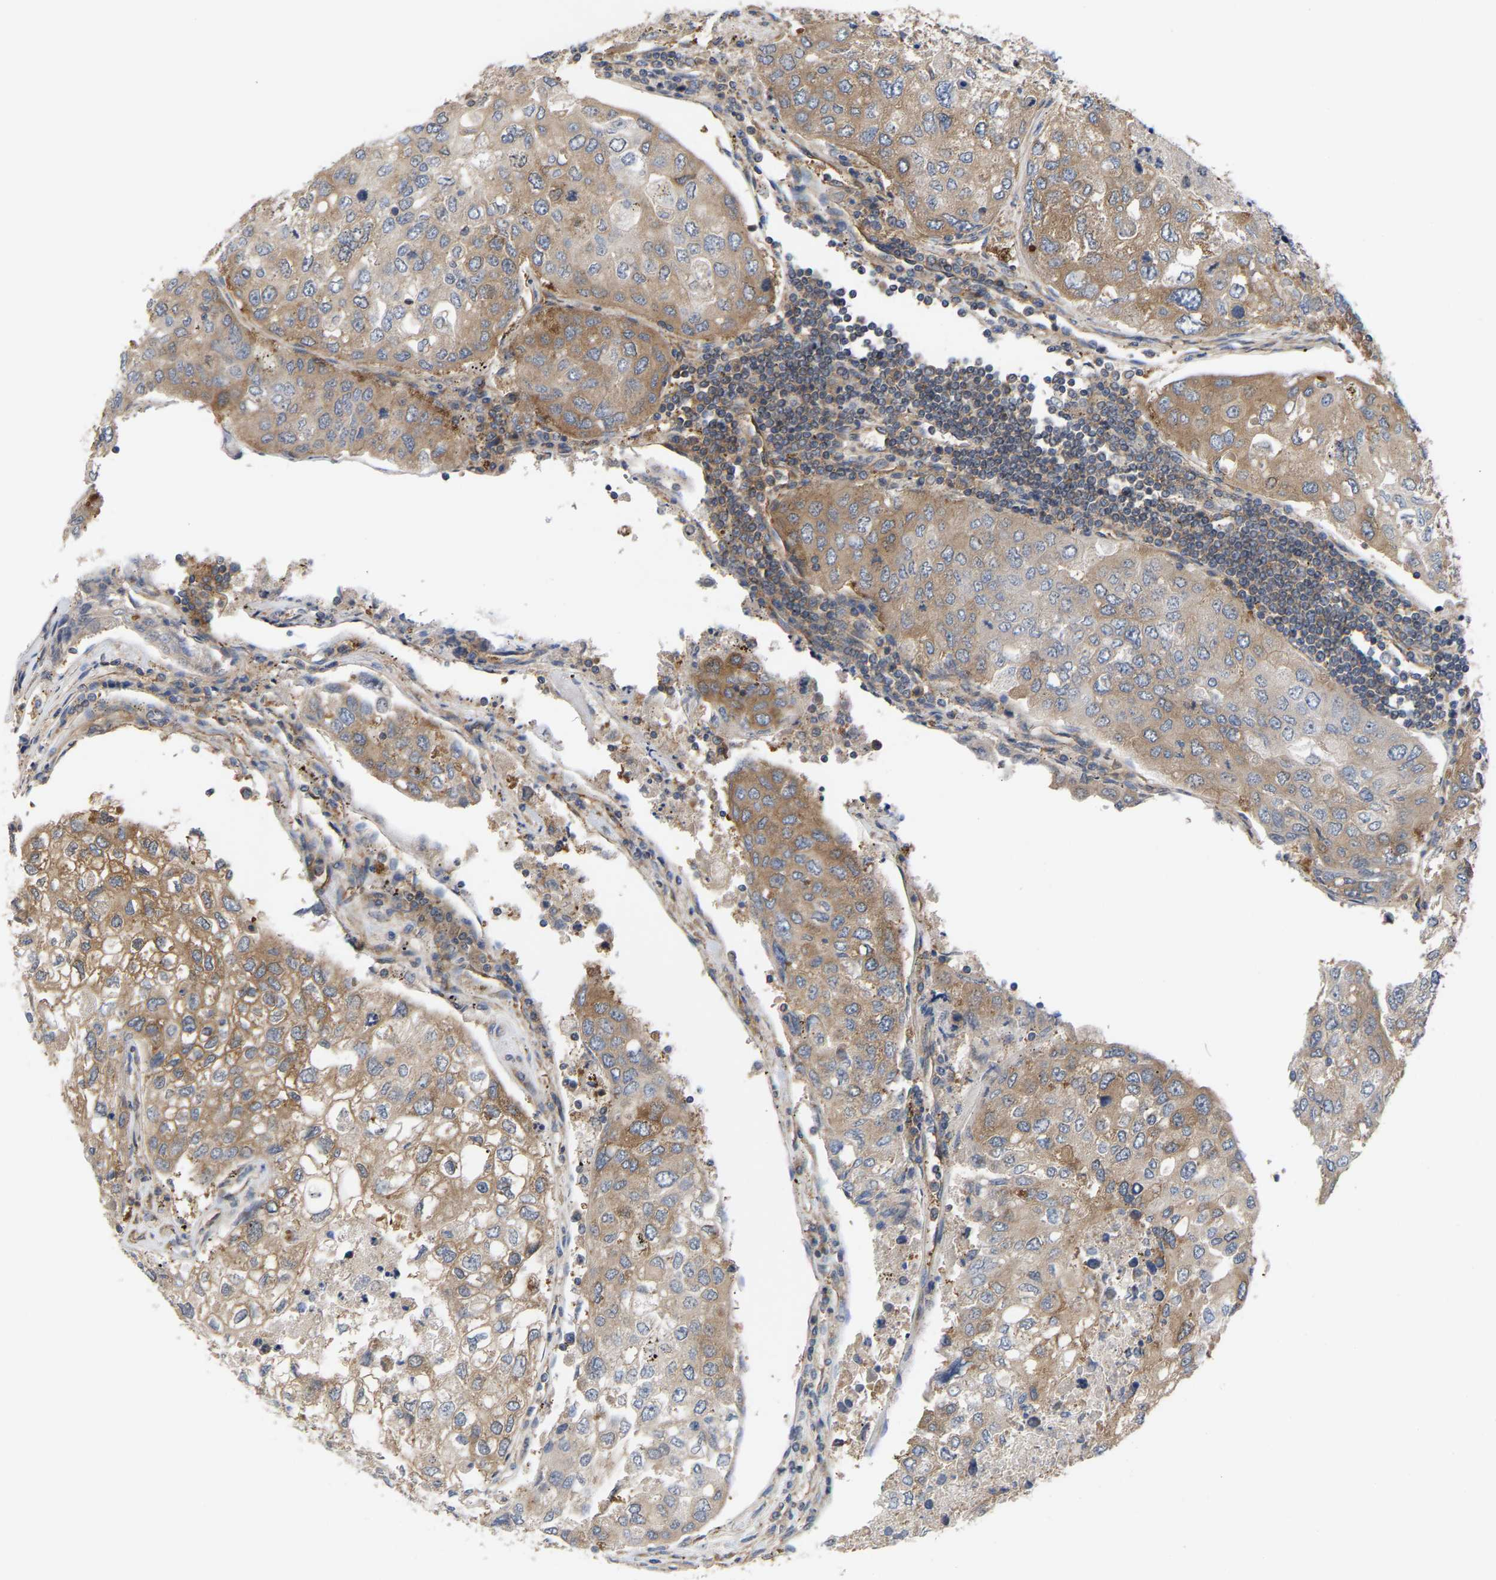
{"staining": {"intensity": "moderate", "quantity": ">75%", "location": "cytoplasmic/membranous"}, "tissue": "urothelial cancer", "cell_type": "Tumor cells", "image_type": "cancer", "snomed": [{"axis": "morphology", "description": "Urothelial carcinoma, High grade"}, {"axis": "topography", "description": "Lymph node"}, {"axis": "topography", "description": "Urinary bladder"}], "caption": "Urothelial cancer stained with a brown dye demonstrates moderate cytoplasmic/membranous positive expression in approximately >75% of tumor cells.", "gene": "LAPTM4B", "patient": {"sex": "male", "age": 51}}